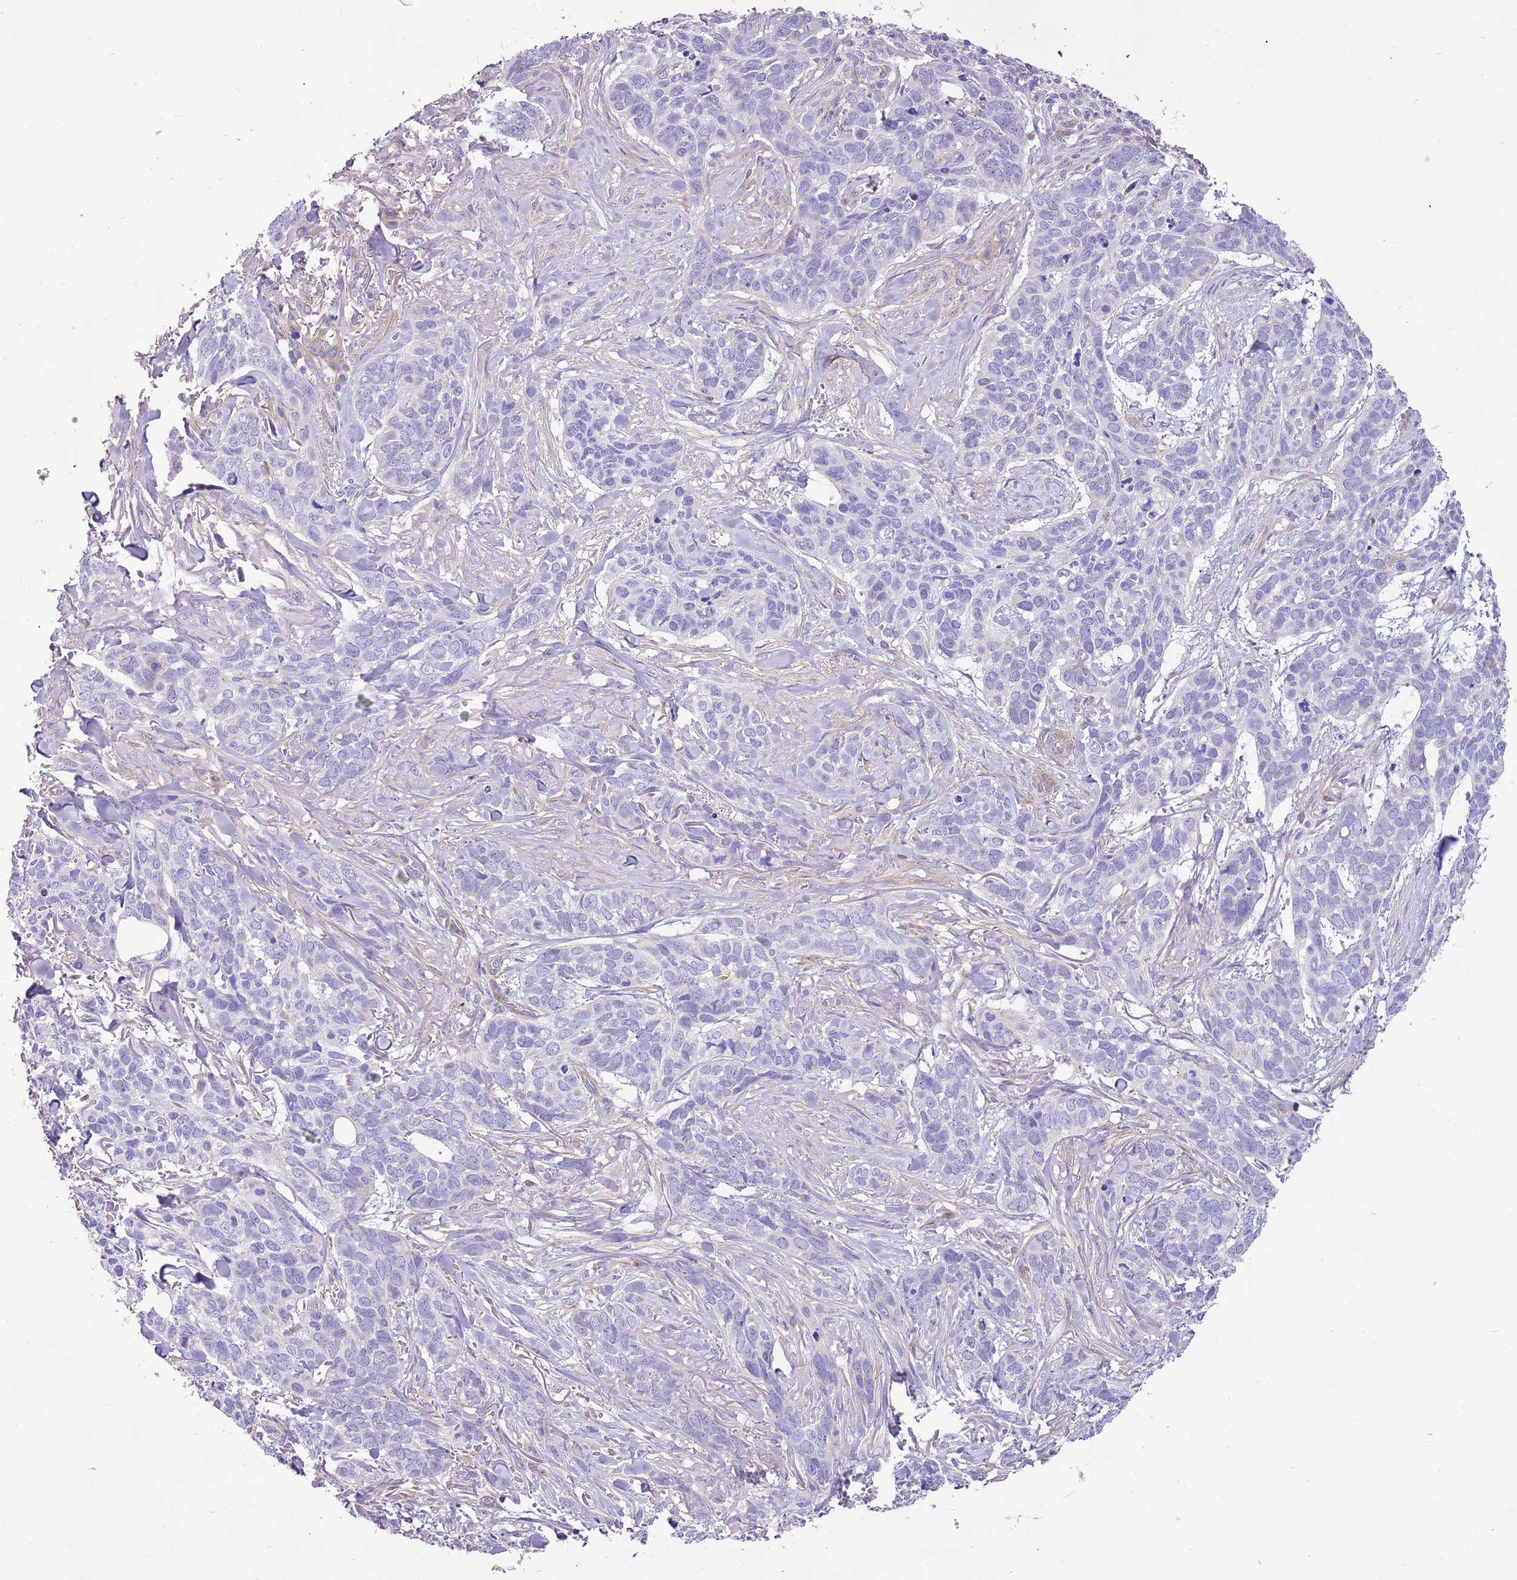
{"staining": {"intensity": "negative", "quantity": "none", "location": "none"}, "tissue": "skin cancer", "cell_type": "Tumor cells", "image_type": "cancer", "snomed": [{"axis": "morphology", "description": "Basal cell carcinoma"}, {"axis": "topography", "description": "Skin"}], "caption": "Protein analysis of skin cancer (basal cell carcinoma) exhibits no significant staining in tumor cells.", "gene": "SERINC3", "patient": {"sex": "male", "age": 86}}